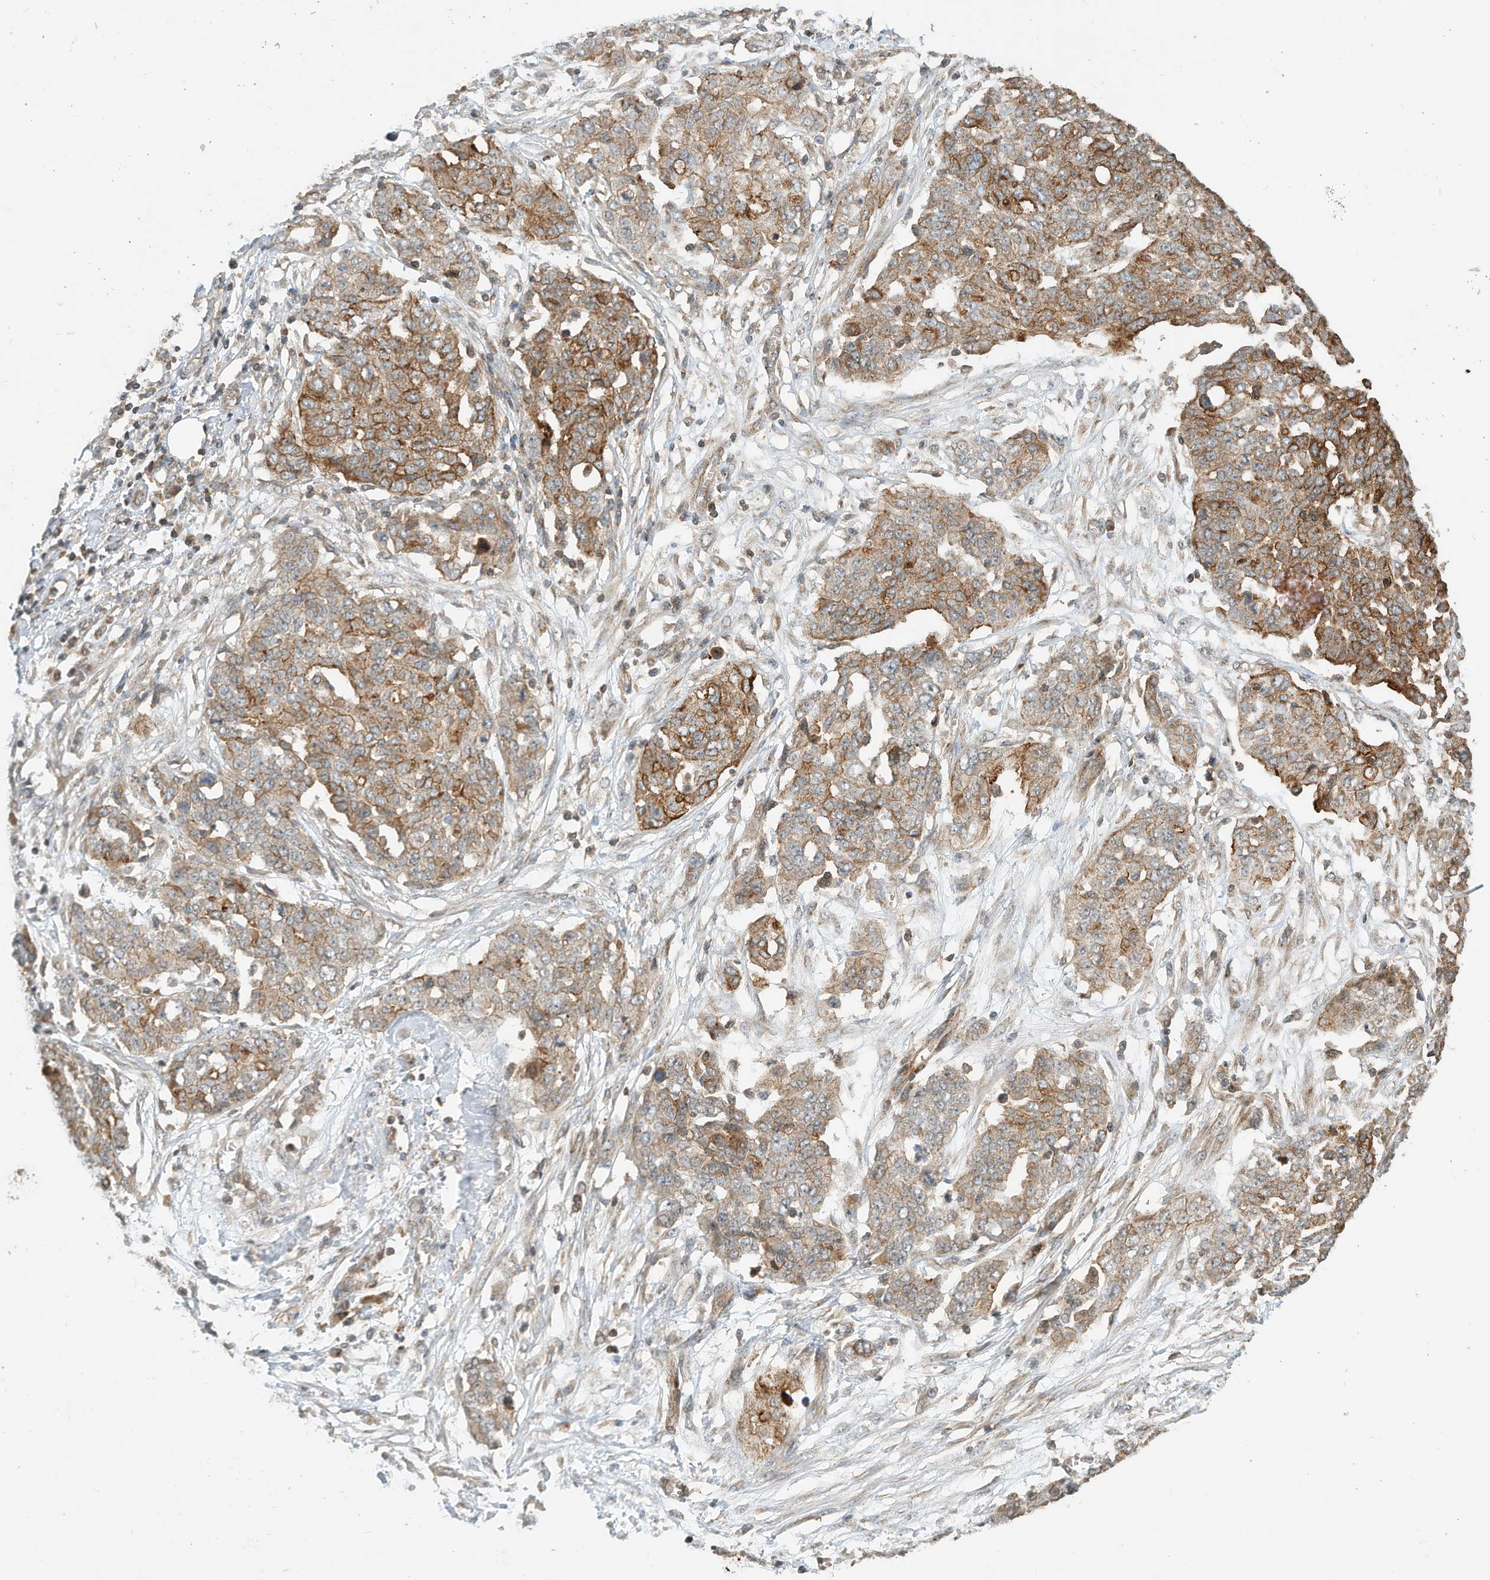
{"staining": {"intensity": "moderate", "quantity": ">75%", "location": "cytoplasmic/membranous"}, "tissue": "ovarian cancer", "cell_type": "Tumor cells", "image_type": "cancer", "snomed": [{"axis": "morphology", "description": "Cystadenocarcinoma, serous, NOS"}, {"axis": "topography", "description": "Soft tissue"}, {"axis": "topography", "description": "Ovary"}], "caption": "Protein staining of ovarian serous cystadenocarcinoma tissue reveals moderate cytoplasmic/membranous expression in about >75% of tumor cells. The protein of interest is shown in brown color, while the nuclei are stained blue.", "gene": "CPAMD8", "patient": {"sex": "female", "age": 57}}